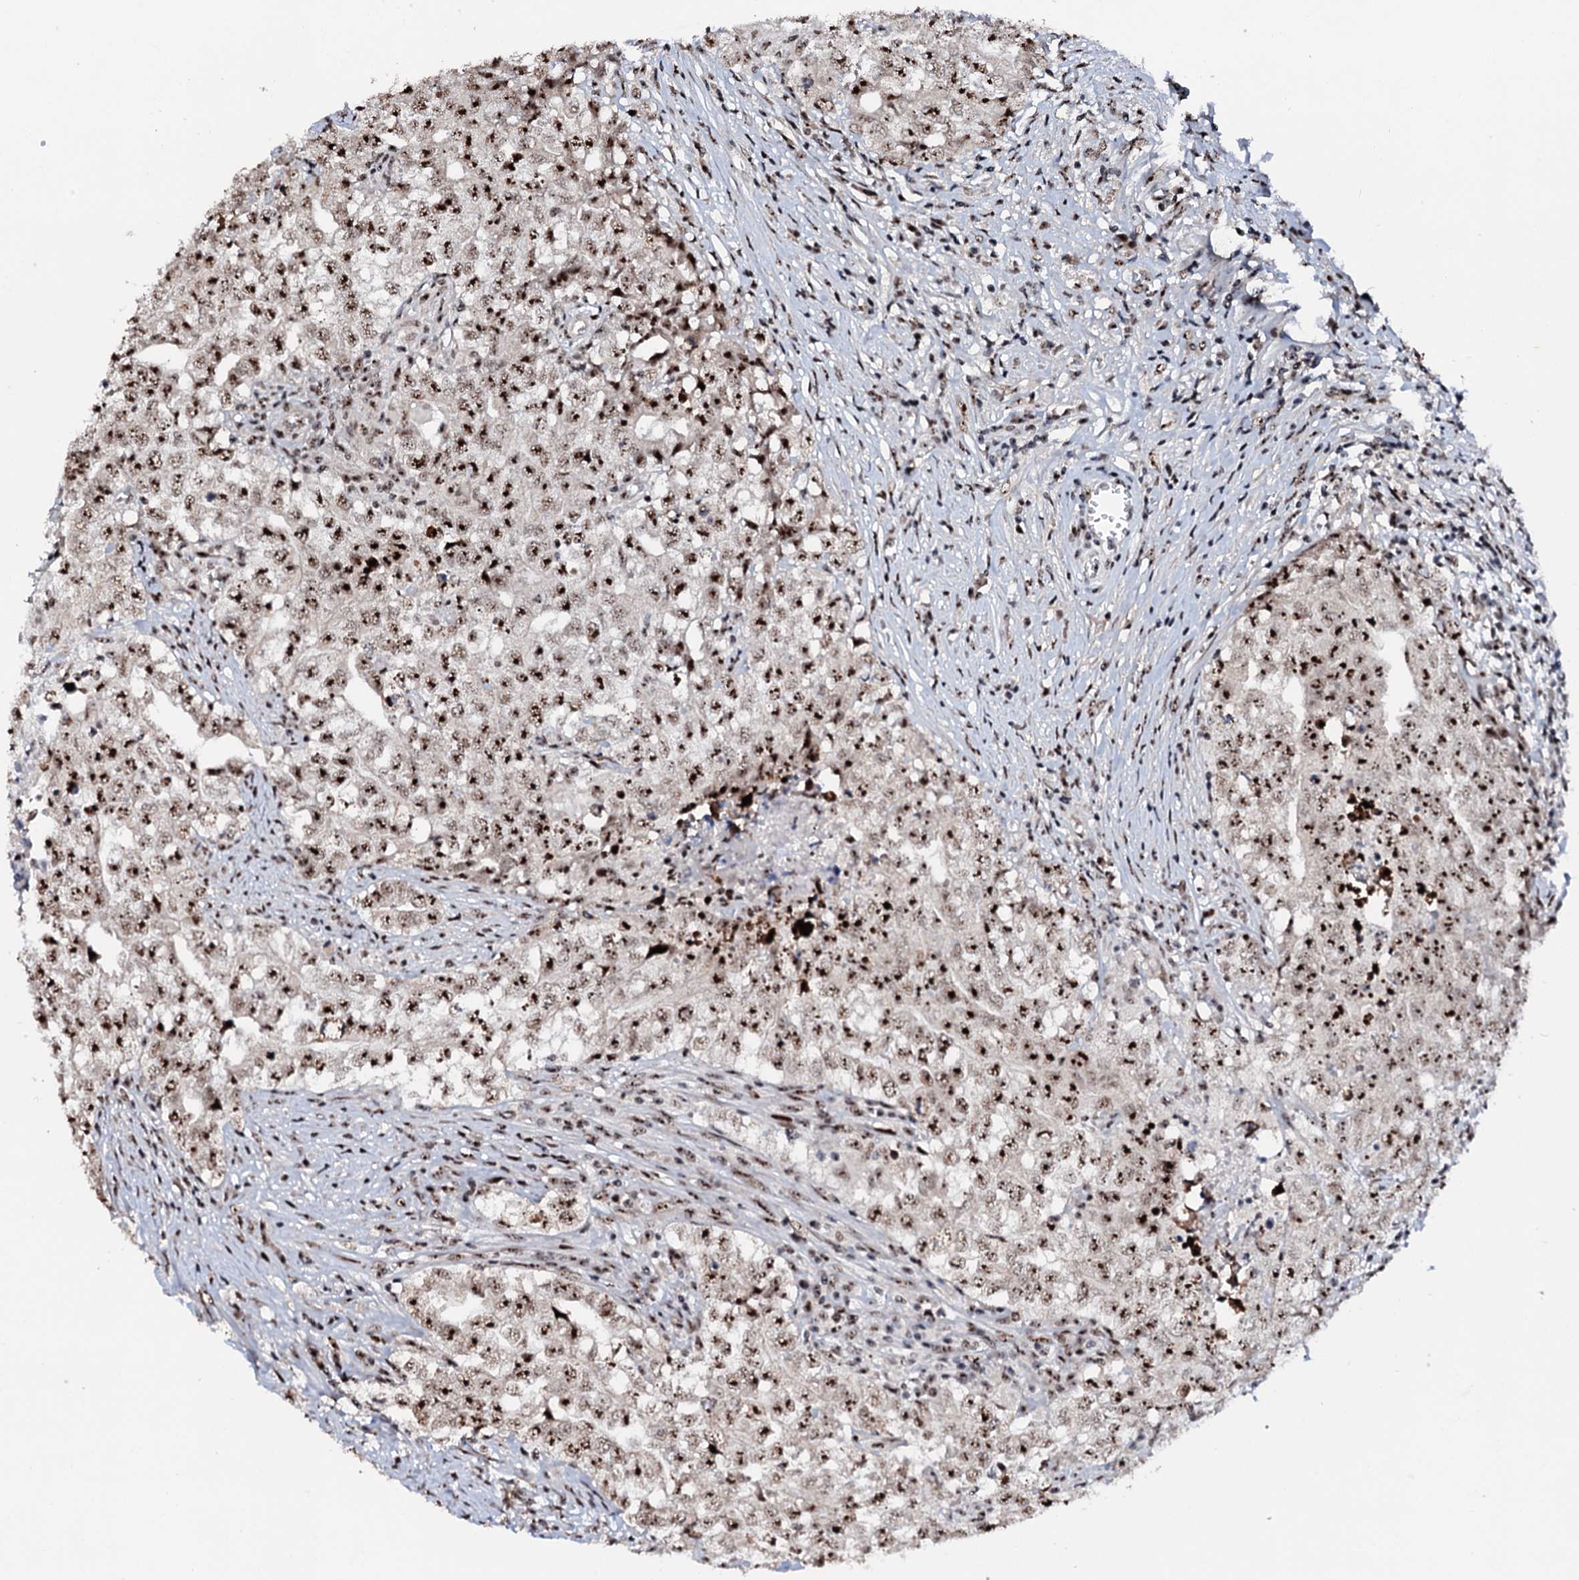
{"staining": {"intensity": "moderate", "quantity": ">75%", "location": "nuclear"}, "tissue": "testis cancer", "cell_type": "Tumor cells", "image_type": "cancer", "snomed": [{"axis": "morphology", "description": "Seminoma, NOS"}, {"axis": "morphology", "description": "Carcinoma, Embryonal, NOS"}, {"axis": "topography", "description": "Testis"}], "caption": "Immunohistochemistry (IHC) staining of testis seminoma, which exhibits medium levels of moderate nuclear positivity in approximately >75% of tumor cells indicating moderate nuclear protein expression. The staining was performed using DAB (brown) for protein detection and nuclei were counterstained in hematoxylin (blue).", "gene": "NEUROG3", "patient": {"sex": "male", "age": 43}}